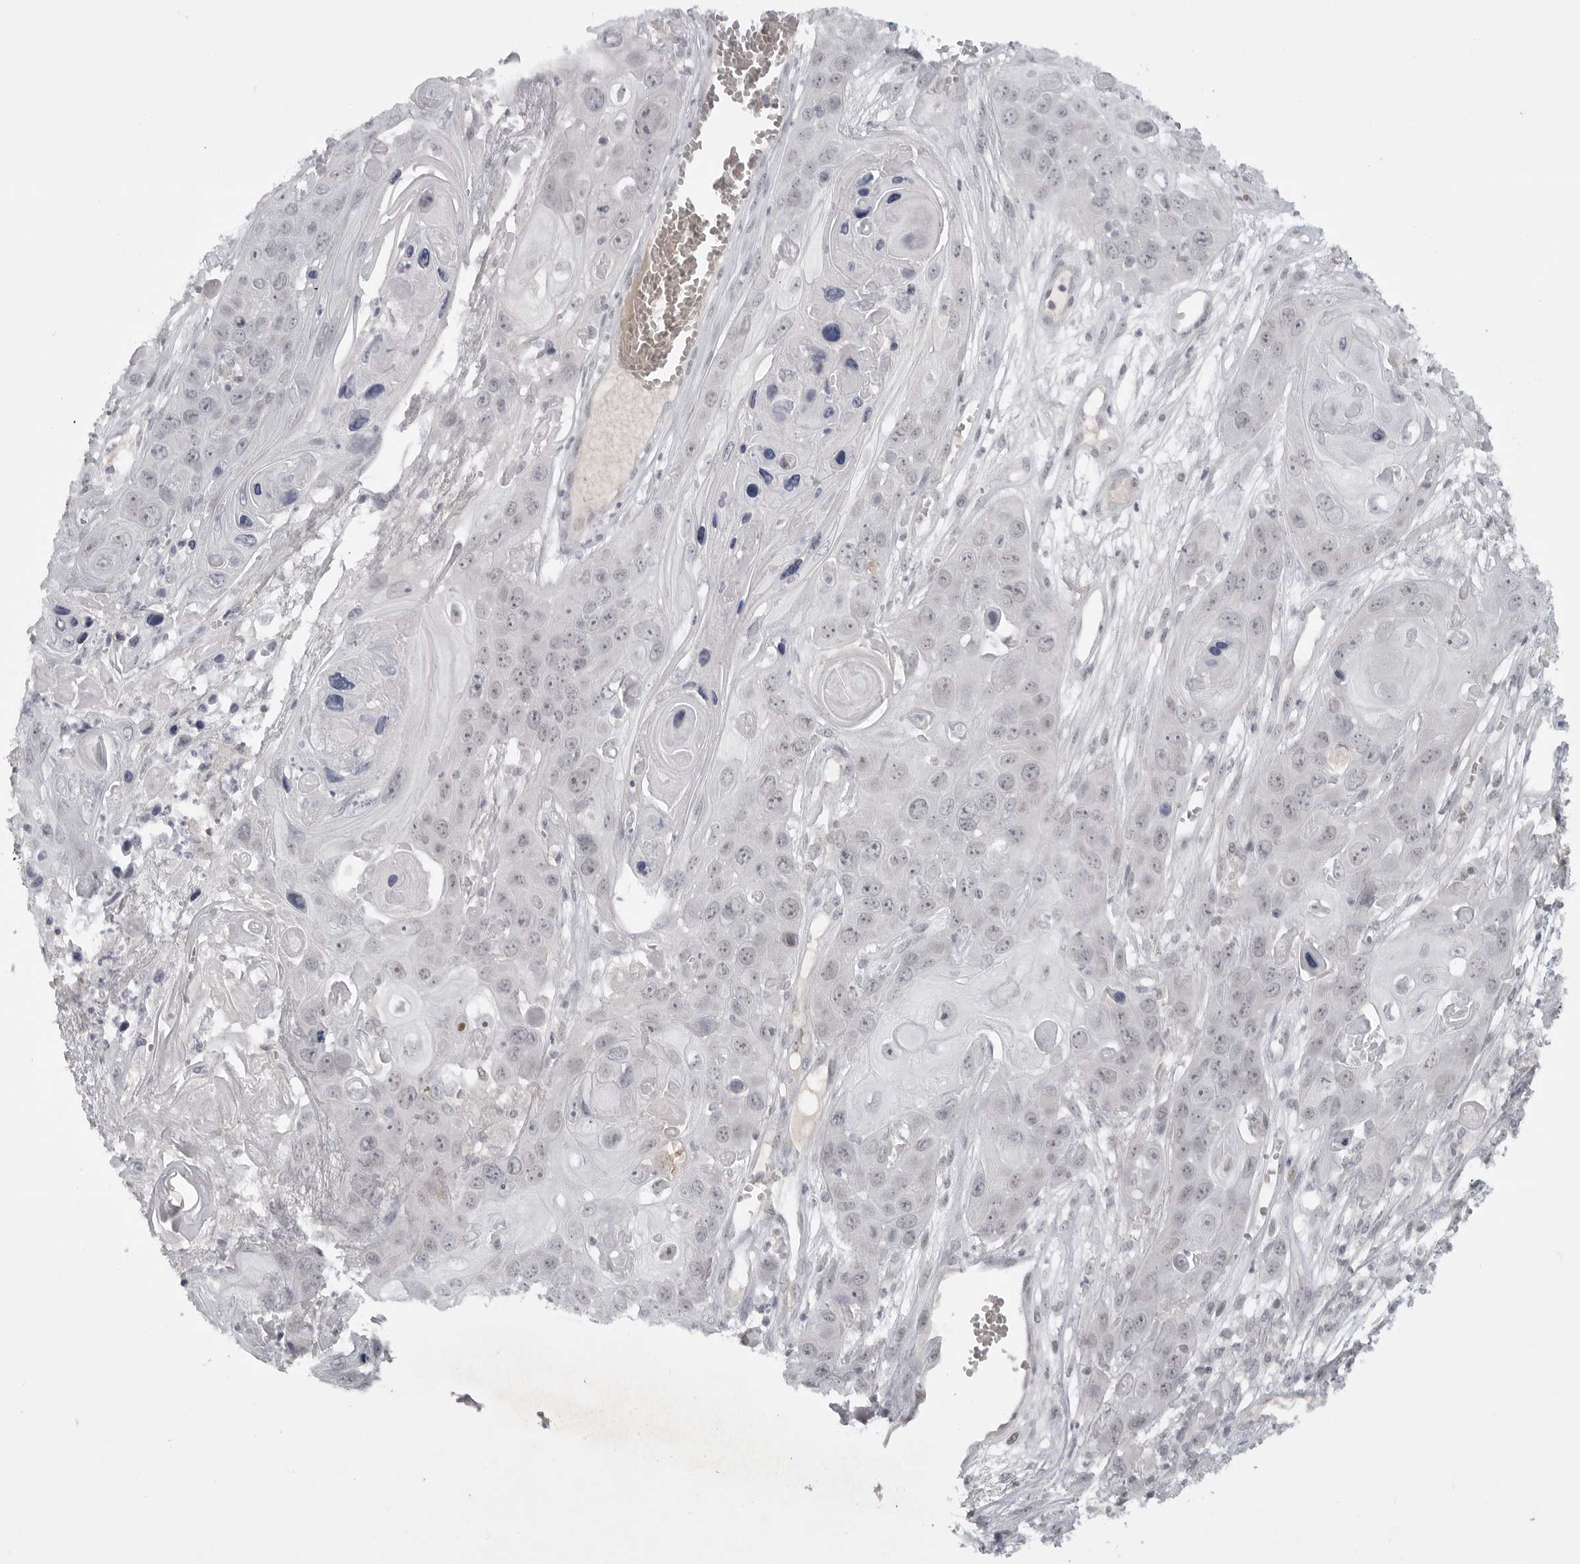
{"staining": {"intensity": "negative", "quantity": "none", "location": "none"}, "tissue": "skin cancer", "cell_type": "Tumor cells", "image_type": "cancer", "snomed": [{"axis": "morphology", "description": "Squamous cell carcinoma, NOS"}, {"axis": "topography", "description": "Skin"}], "caption": "High power microscopy photomicrograph of an immunohistochemistry (IHC) micrograph of squamous cell carcinoma (skin), revealing no significant expression in tumor cells.", "gene": "TCTN3", "patient": {"sex": "male", "age": 55}}